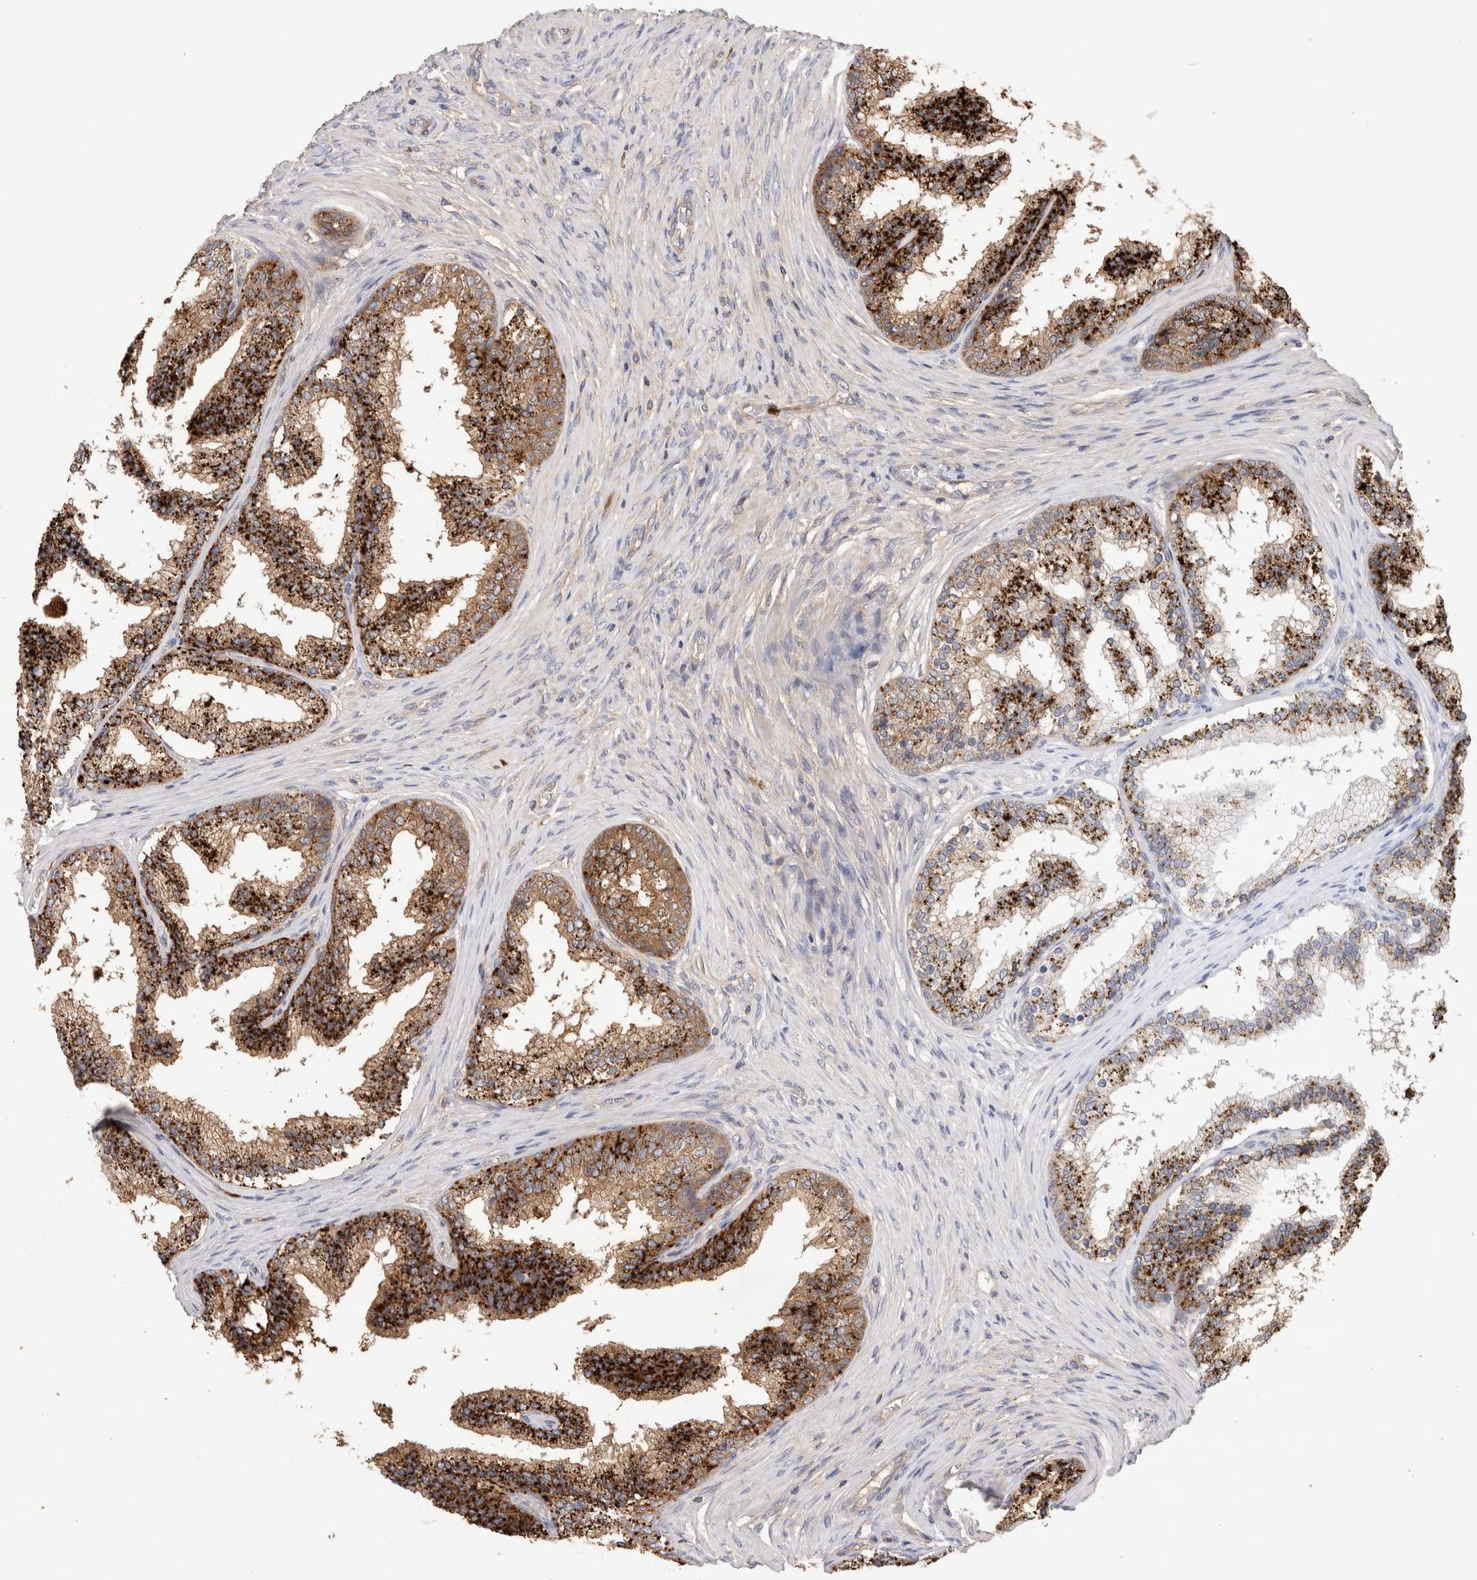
{"staining": {"intensity": "moderate", "quantity": ">75%", "location": "cytoplasmic/membranous"}, "tissue": "prostate cancer", "cell_type": "Tumor cells", "image_type": "cancer", "snomed": [{"axis": "morphology", "description": "Adenocarcinoma, High grade"}, {"axis": "topography", "description": "Prostate"}], "caption": "IHC staining of prostate adenocarcinoma (high-grade), which demonstrates medium levels of moderate cytoplasmic/membranous positivity in approximately >75% of tumor cells indicating moderate cytoplasmic/membranous protein staining. The staining was performed using DAB (3,3'-diaminobenzidine) (brown) for protein detection and nuclei were counterstained in hematoxylin (blue).", "gene": "NXT2", "patient": {"sex": "male", "age": 56}}